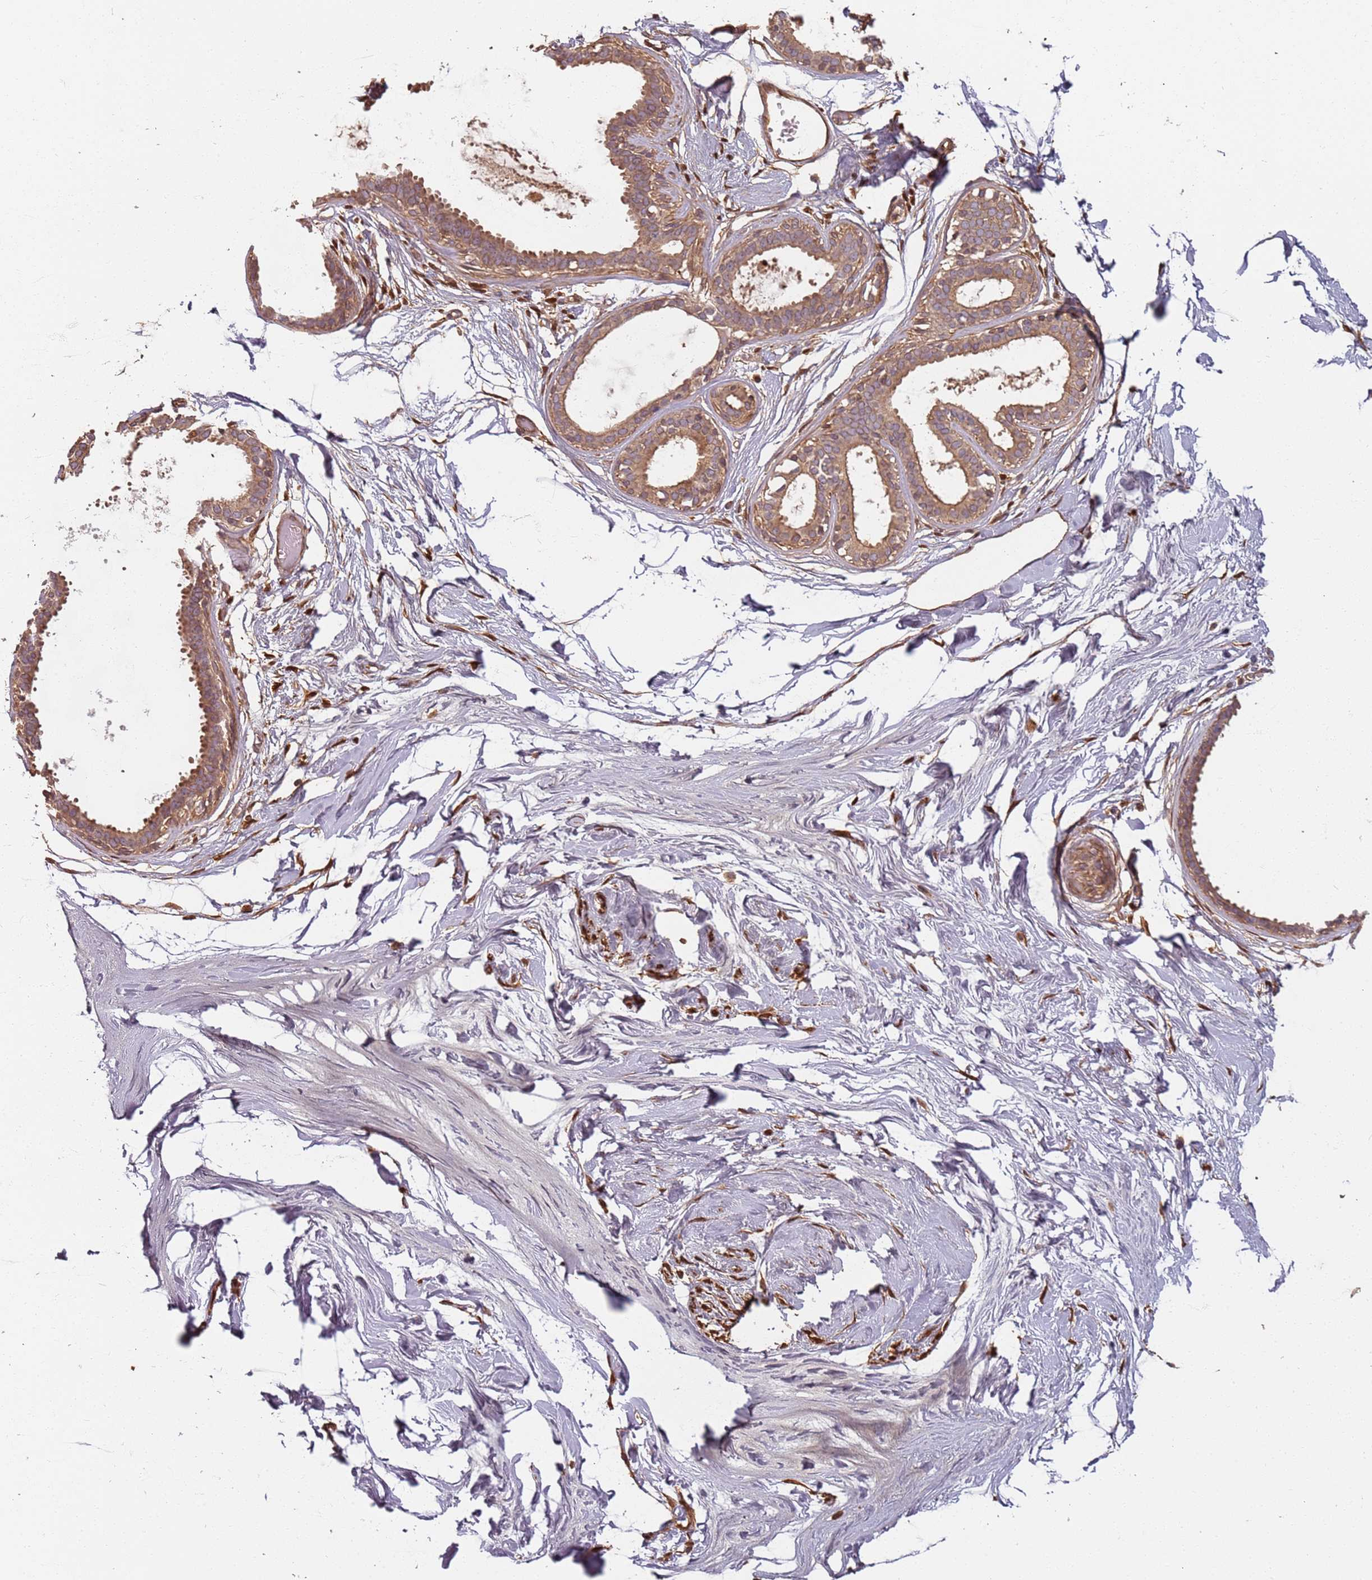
{"staining": {"intensity": "negative", "quantity": "none", "location": "none"}, "tissue": "breast", "cell_type": "Adipocytes", "image_type": "normal", "snomed": [{"axis": "morphology", "description": "Normal tissue, NOS"}, {"axis": "topography", "description": "Breast"}], "caption": "This is a photomicrograph of IHC staining of normal breast, which shows no expression in adipocytes.", "gene": "SDCCAG8", "patient": {"sex": "female", "age": 45}}